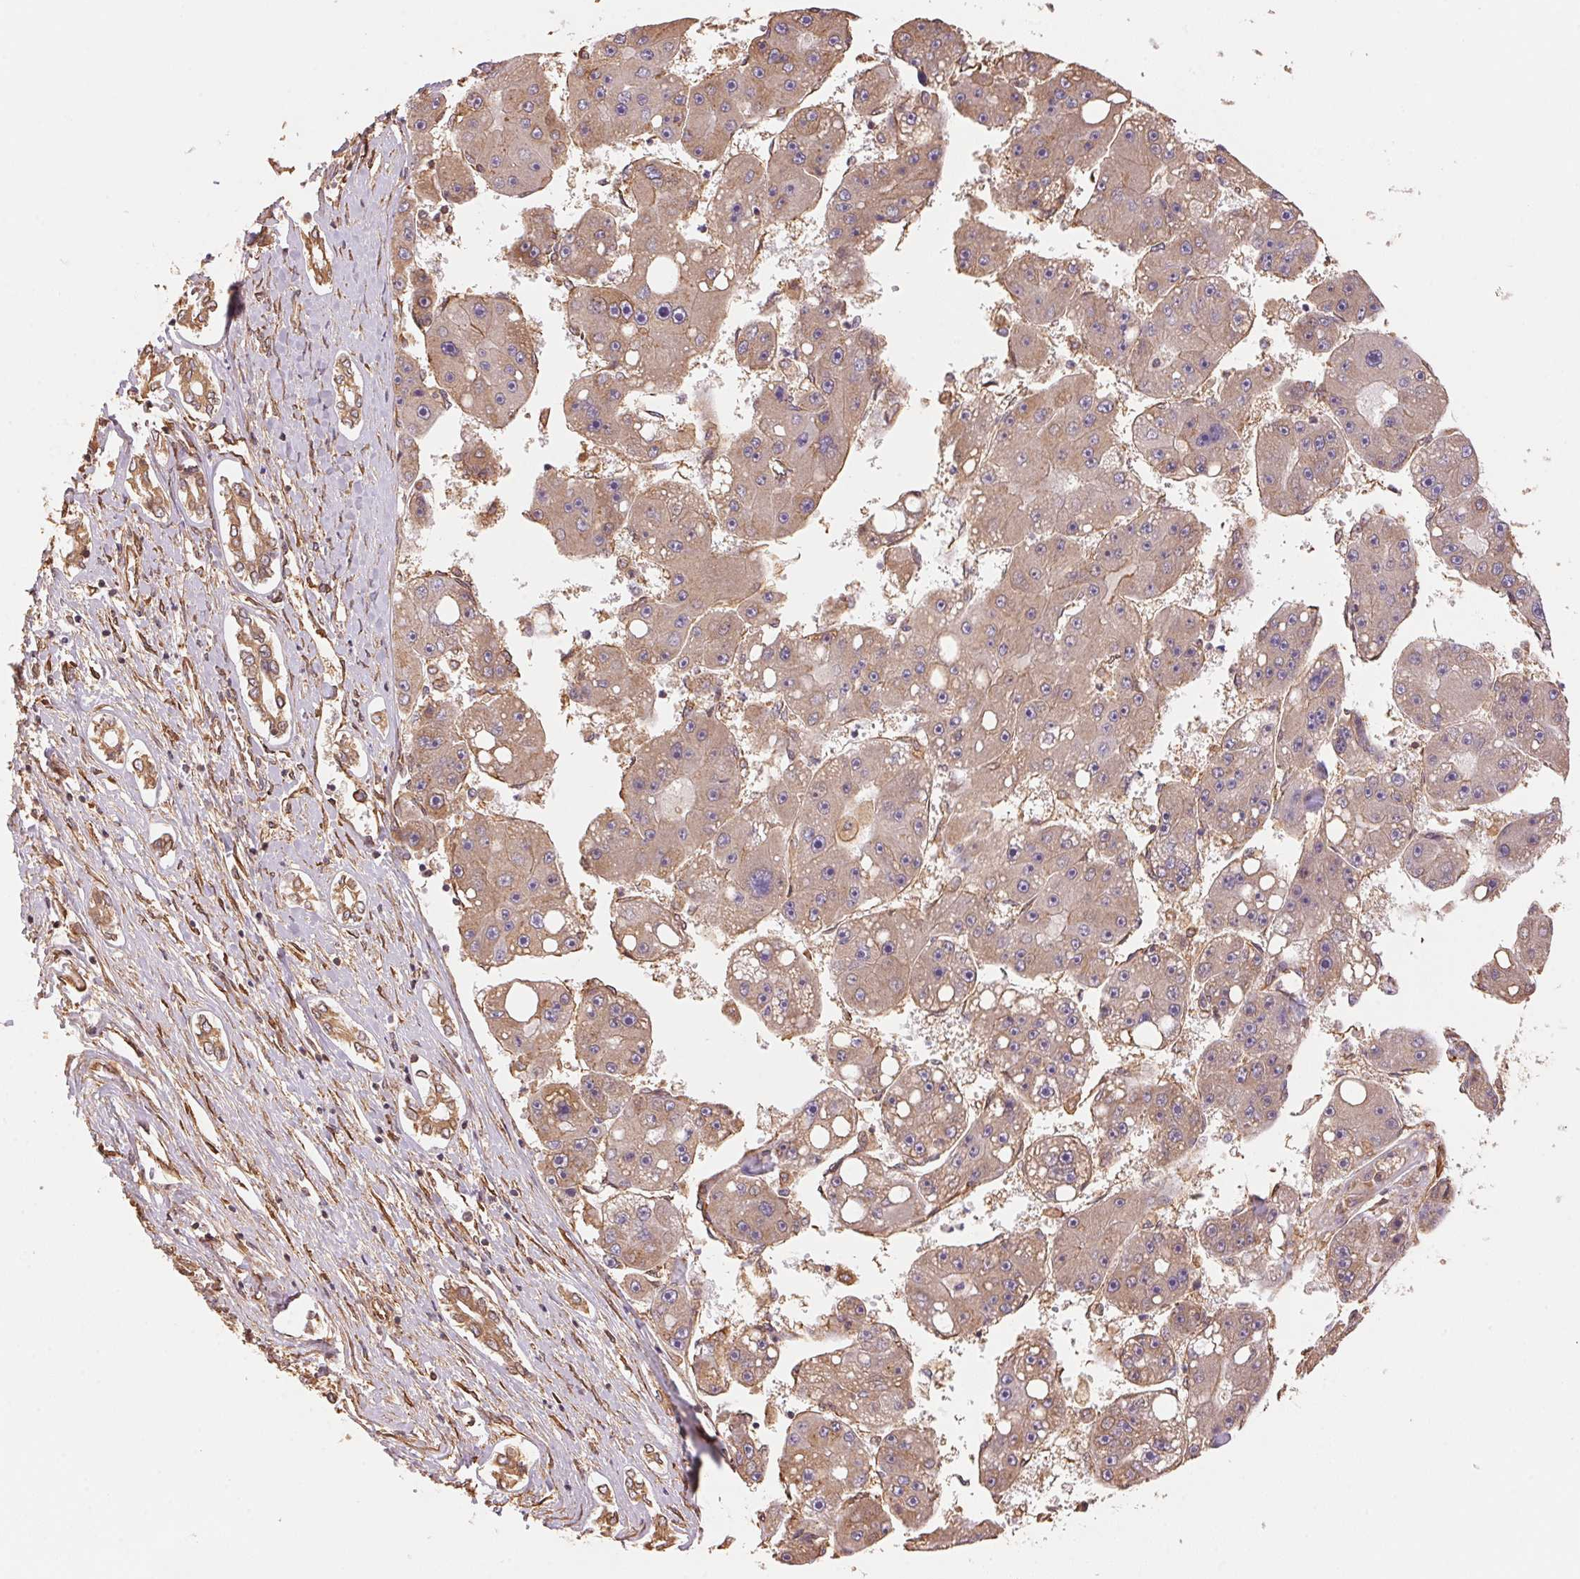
{"staining": {"intensity": "weak", "quantity": ">75%", "location": "cytoplasmic/membranous"}, "tissue": "liver cancer", "cell_type": "Tumor cells", "image_type": "cancer", "snomed": [{"axis": "morphology", "description": "Carcinoma, Hepatocellular, NOS"}, {"axis": "topography", "description": "Liver"}], "caption": "High-power microscopy captured an immunohistochemistry histopathology image of liver hepatocellular carcinoma, revealing weak cytoplasmic/membranous positivity in approximately >75% of tumor cells. (Stains: DAB in brown, nuclei in blue, Microscopy: brightfield microscopy at high magnification).", "gene": "C6orf163", "patient": {"sex": "female", "age": 61}}